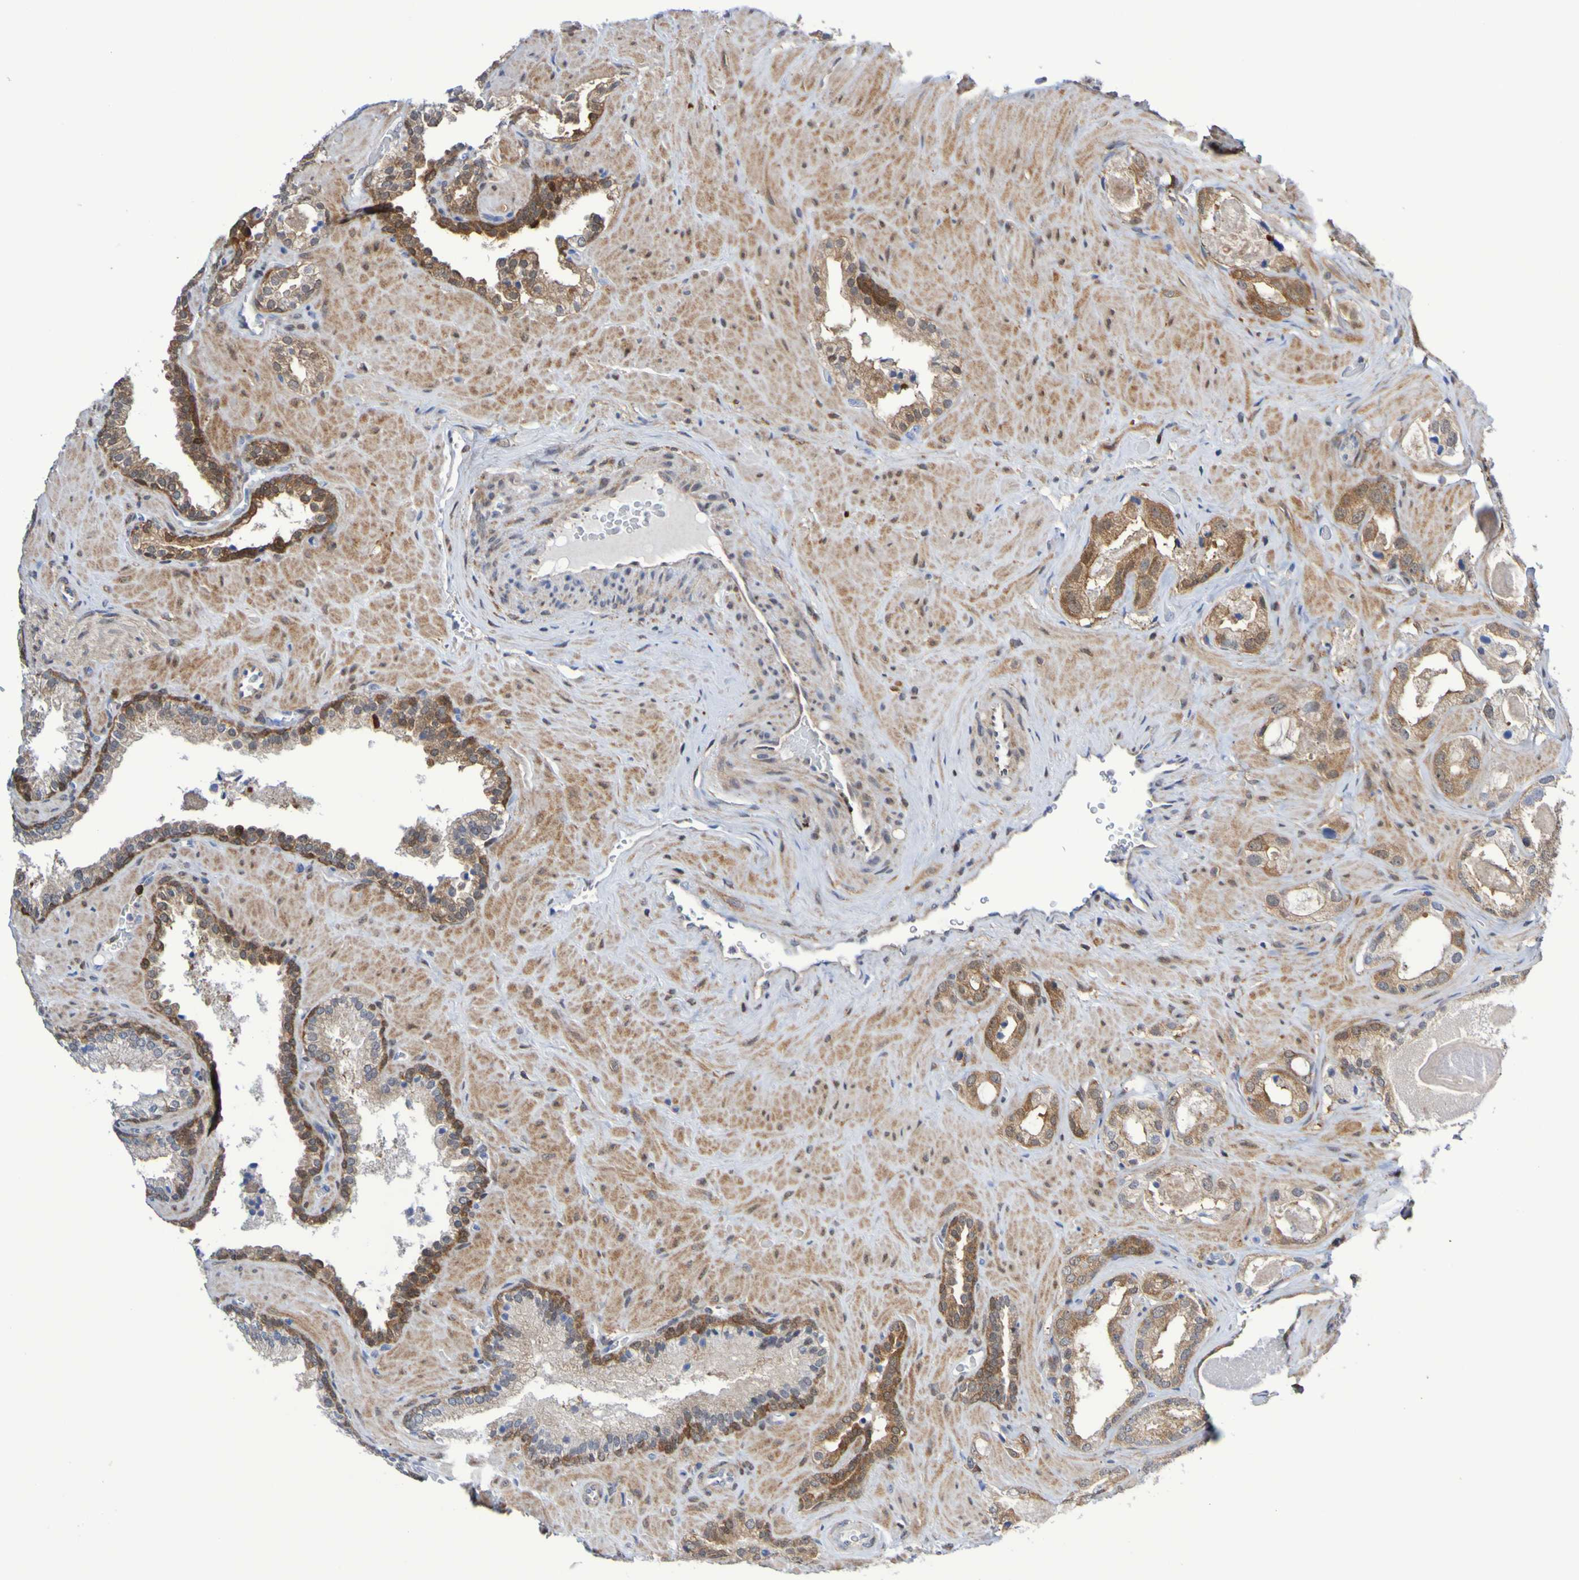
{"staining": {"intensity": "moderate", "quantity": ">75%", "location": "cytoplasmic/membranous"}, "tissue": "prostate cancer", "cell_type": "Tumor cells", "image_type": "cancer", "snomed": [{"axis": "morphology", "description": "Adenocarcinoma, High grade"}, {"axis": "topography", "description": "Prostate"}], "caption": "Immunohistochemistry (IHC) of human high-grade adenocarcinoma (prostate) reveals medium levels of moderate cytoplasmic/membranous staining in about >75% of tumor cells. (DAB IHC, brown staining for protein, blue staining for nuclei).", "gene": "ATIC", "patient": {"sex": "male", "age": 64}}